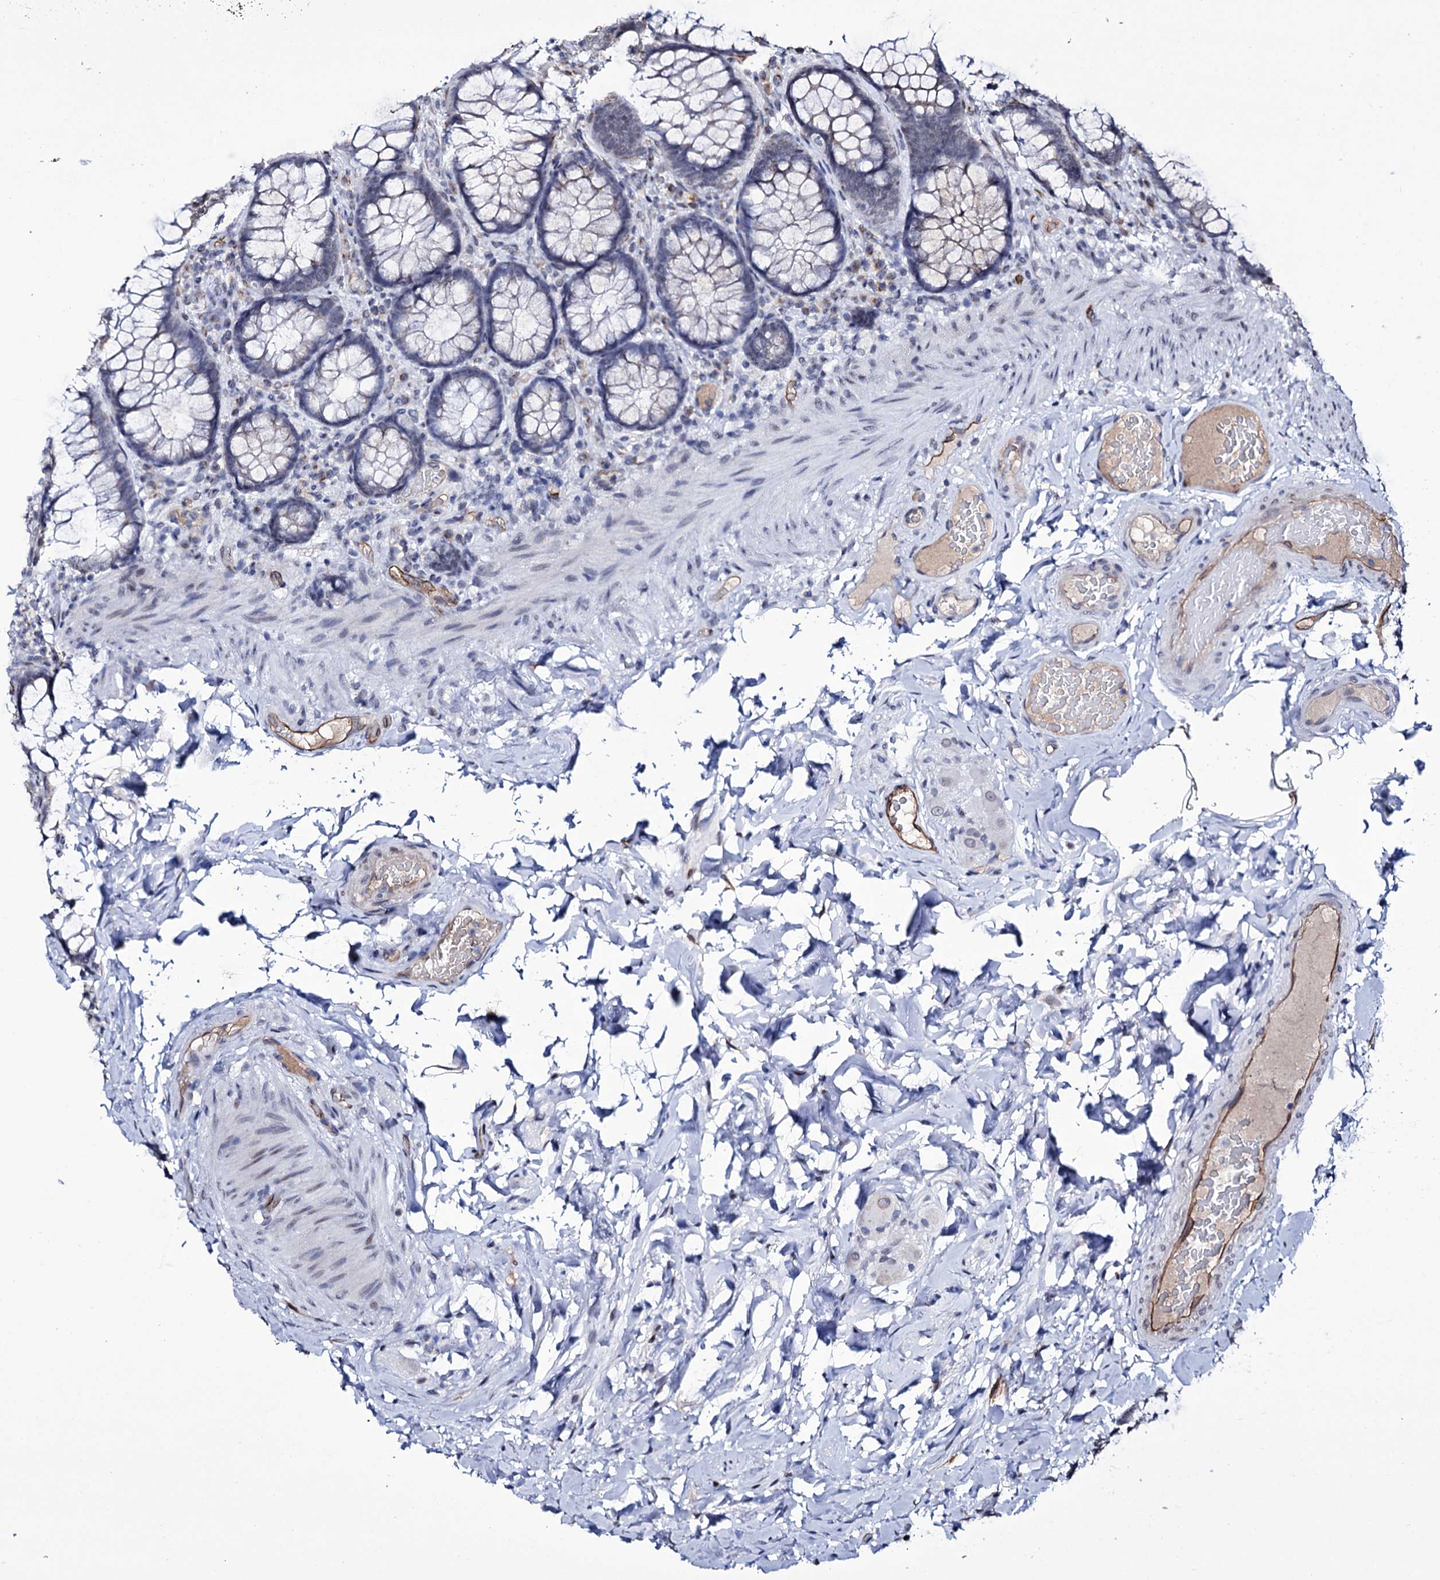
{"staining": {"intensity": "weak", "quantity": "<25%", "location": "cytoplasmic/membranous"}, "tissue": "rectum", "cell_type": "Glandular cells", "image_type": "normal", "snomed": [{"axis": "morphology", "description": "Normal tissue, NOS"}, {"axis": "topography", "description": "Rectum"}], "caption": "Image shows no significant protein staining in glandular cells of normal rectum. The staining is performed using DAB (3,3'-diaminobenzidine) brown chromogen with nuclei counter-stained in using hematoxylin.", "gene": "ZC3H12C", "patient": {"sex": "male", "age": 83}}